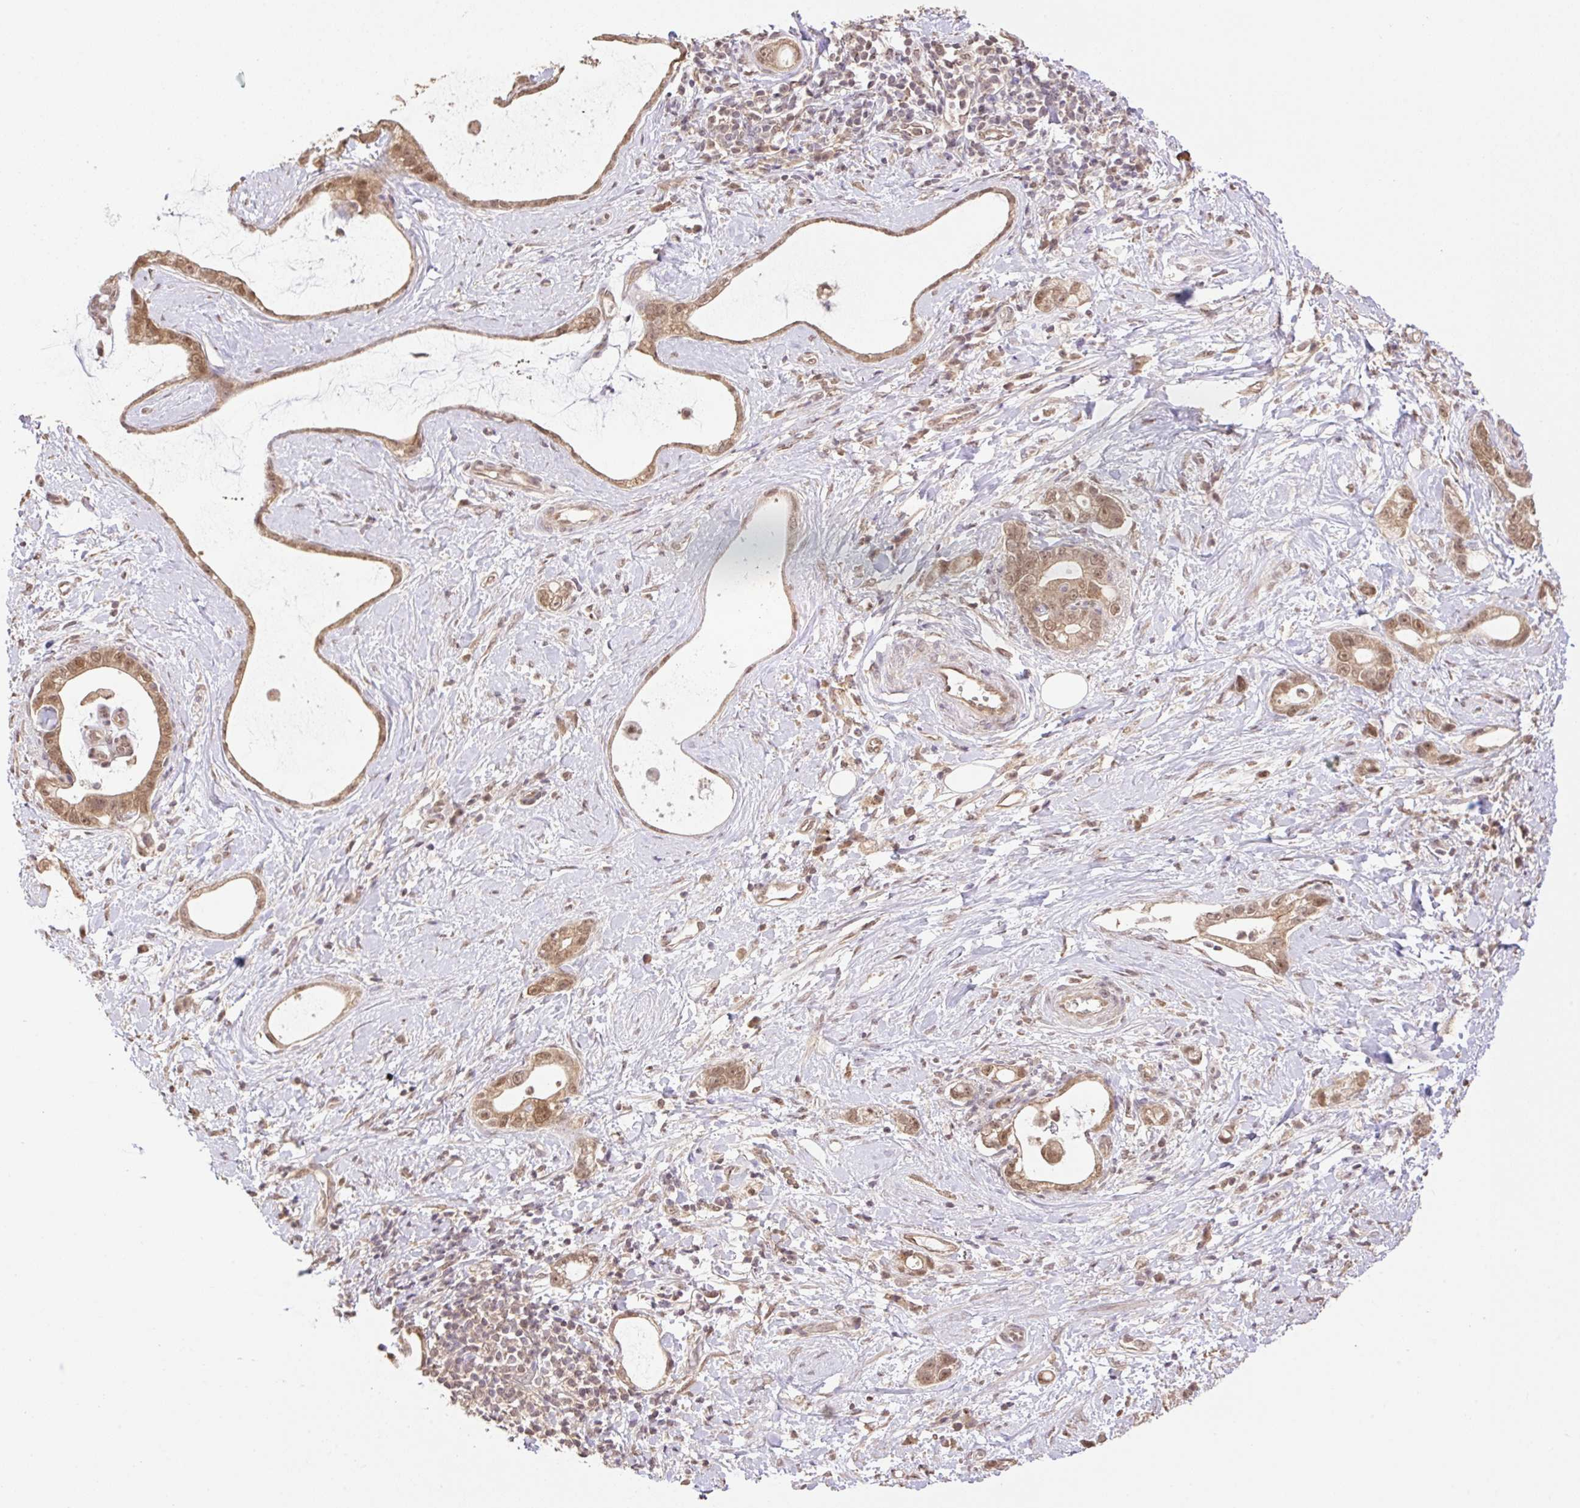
{"staining": {"intensity": "moderate", "quantity": ">75%", "location": "cytoplasmic/membranous,nuclear"}, "tissue": "stomach cancer", "cell_type": "Tumor cells", "image_type": "cancer", "snomed": [{"axis": "morphology", "description": "Adenocarcinoma, NOS"}, {"axis": "topography", "description": "Stomach"}], "caption": "Moderate cytoplasmic/membranous and nuclear protein expression is identified in about >75% of tumor cells in stomach cancer.", "gene": "VPS25", "patient": {"sex": "male", "age": 55}}